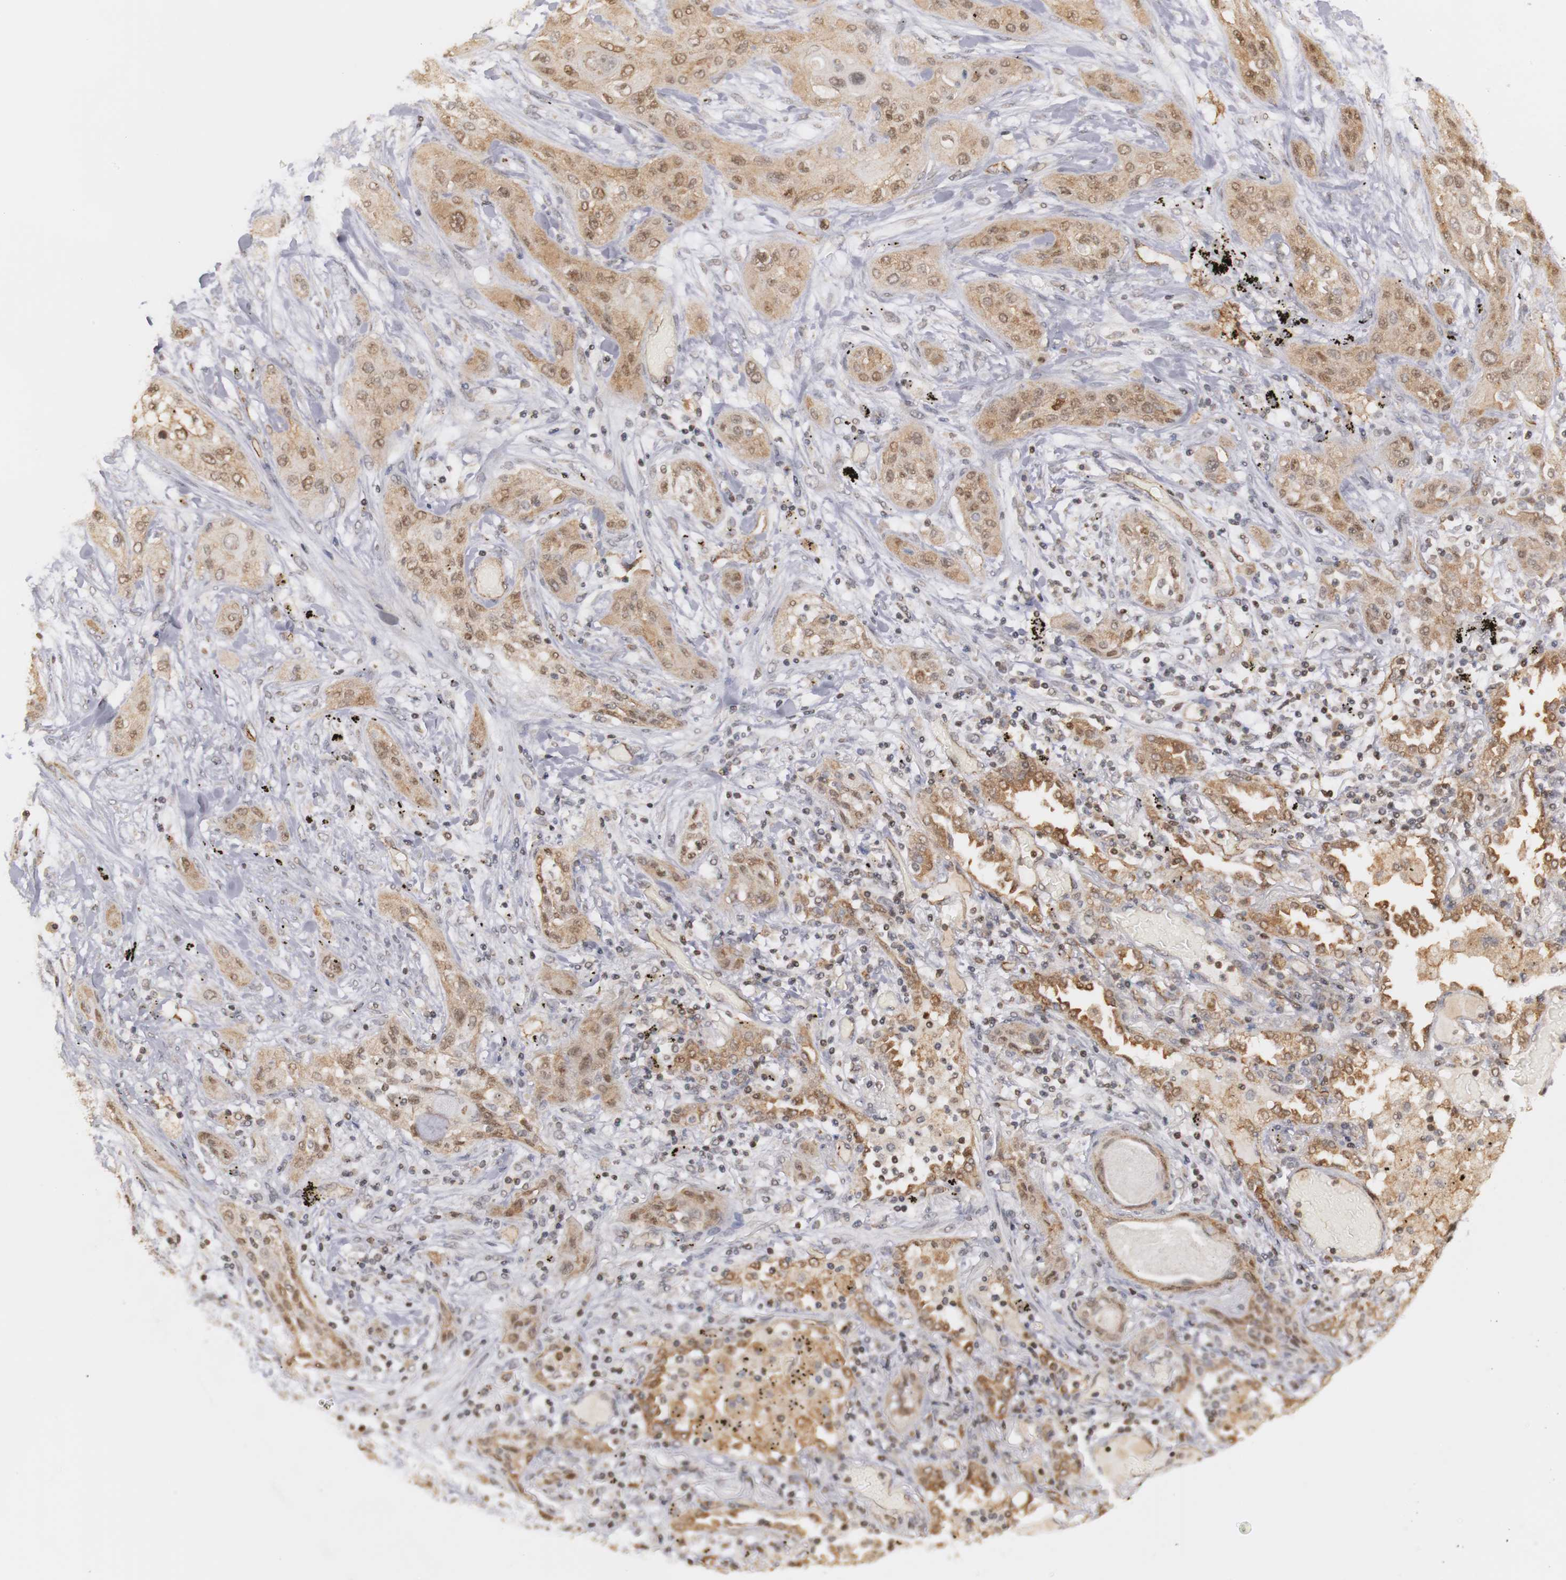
{"staining": {"intensity": "moderate", "quantity": "25%-75%", "location": "cytoplasmic/membranous,nuclear"}, "tissue": "lung cancer", "cell_type": "Tumor cells", "image_type": "cancer", "snomed": [{"axis": "morphology", "description": "Squamous cell carcinoma, NOS"}, {"axis": "topography", "description": "Lung"}], "caption": "Human lung cancer stained for a protein (brown) exhibits moderate cytoplasmic/membranous and nuclear positive staining in about 25%-75% of tumor cells.", "gene": "PLEKHA1", "patient": {"sex": "female", "age": 47}}